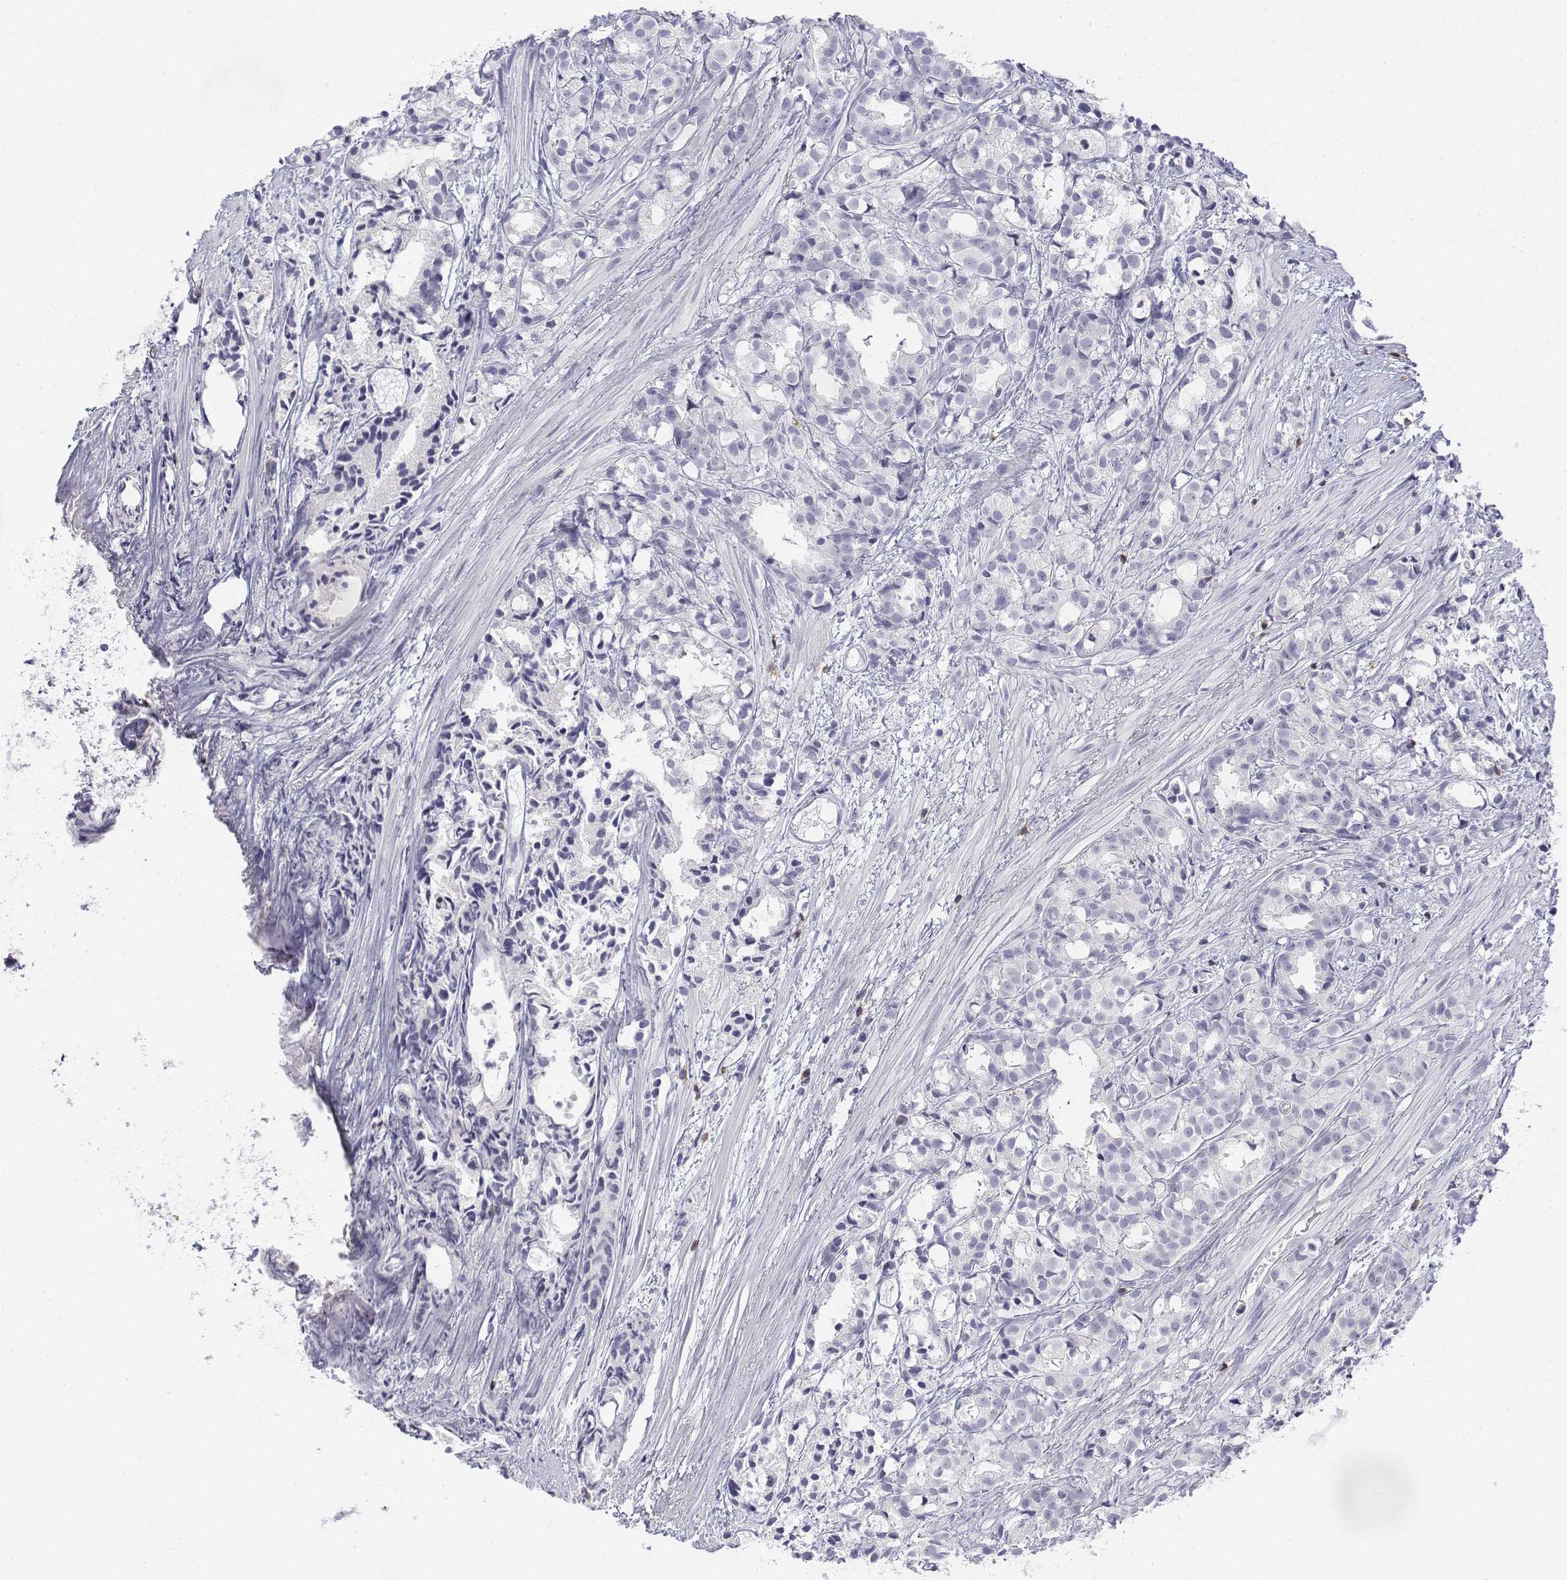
{"staining": {"intensity": "negative", "quantity": "none", "location": "none"}, "tissue": "prostate cancer", "cell_type": "Tumor cells", "image_type": "cancer", "snomed": [{"axis": "morphology", "description": "Adenocarcinoma, High grade"}, {"axis": "topography", "description": "Prostate"}], "caption": "Immunohistochemistry (IHC) micrograph of human prostate cancer stained for a protein (brown), which displays no expression in tumor cells.", "gene": "CD3E", "patient": {"sex": "male", "age": 79}}